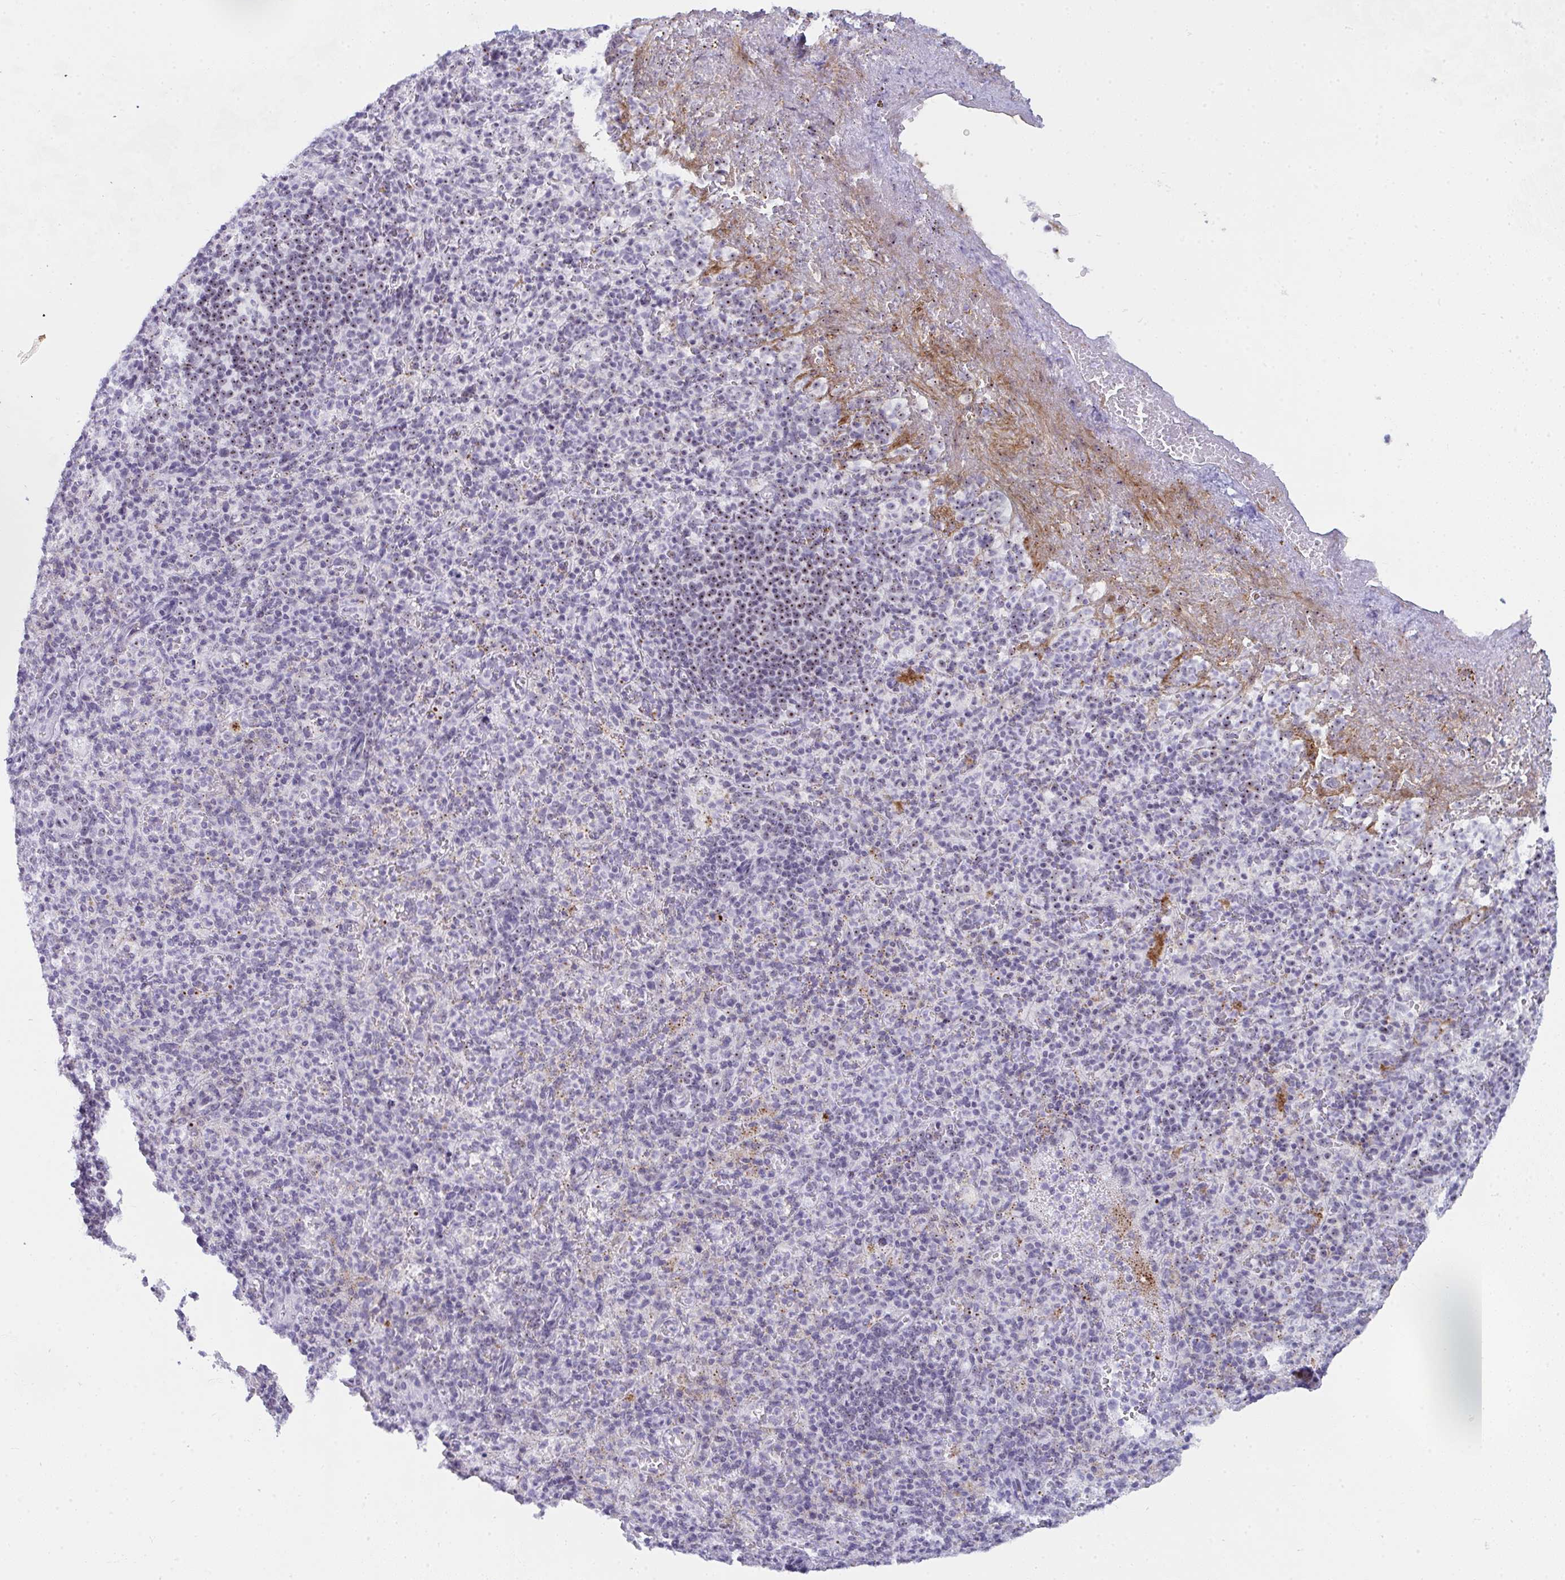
{"staining": {"intensity": "moderate", "quantity": "<25%", "location": "nuclear"}, "tissue": "spleen", "cell_type": "Cells in red pulp", "image_type": "normal", "snomed": [{"axis": "morphology", "description": "Normal tissue, NOS"}, {"axis": "topography", "description": "Spleen"}], "caption": "Protein expression analysis of benign human spleen reveals moderate nuclear staining in about <25% of cells in red pulp. (DAB IHC, brown staining for protein, blue staining for nuclei).", "gene": "NOP10", "patient": {"sex": "female", "age": 74}}